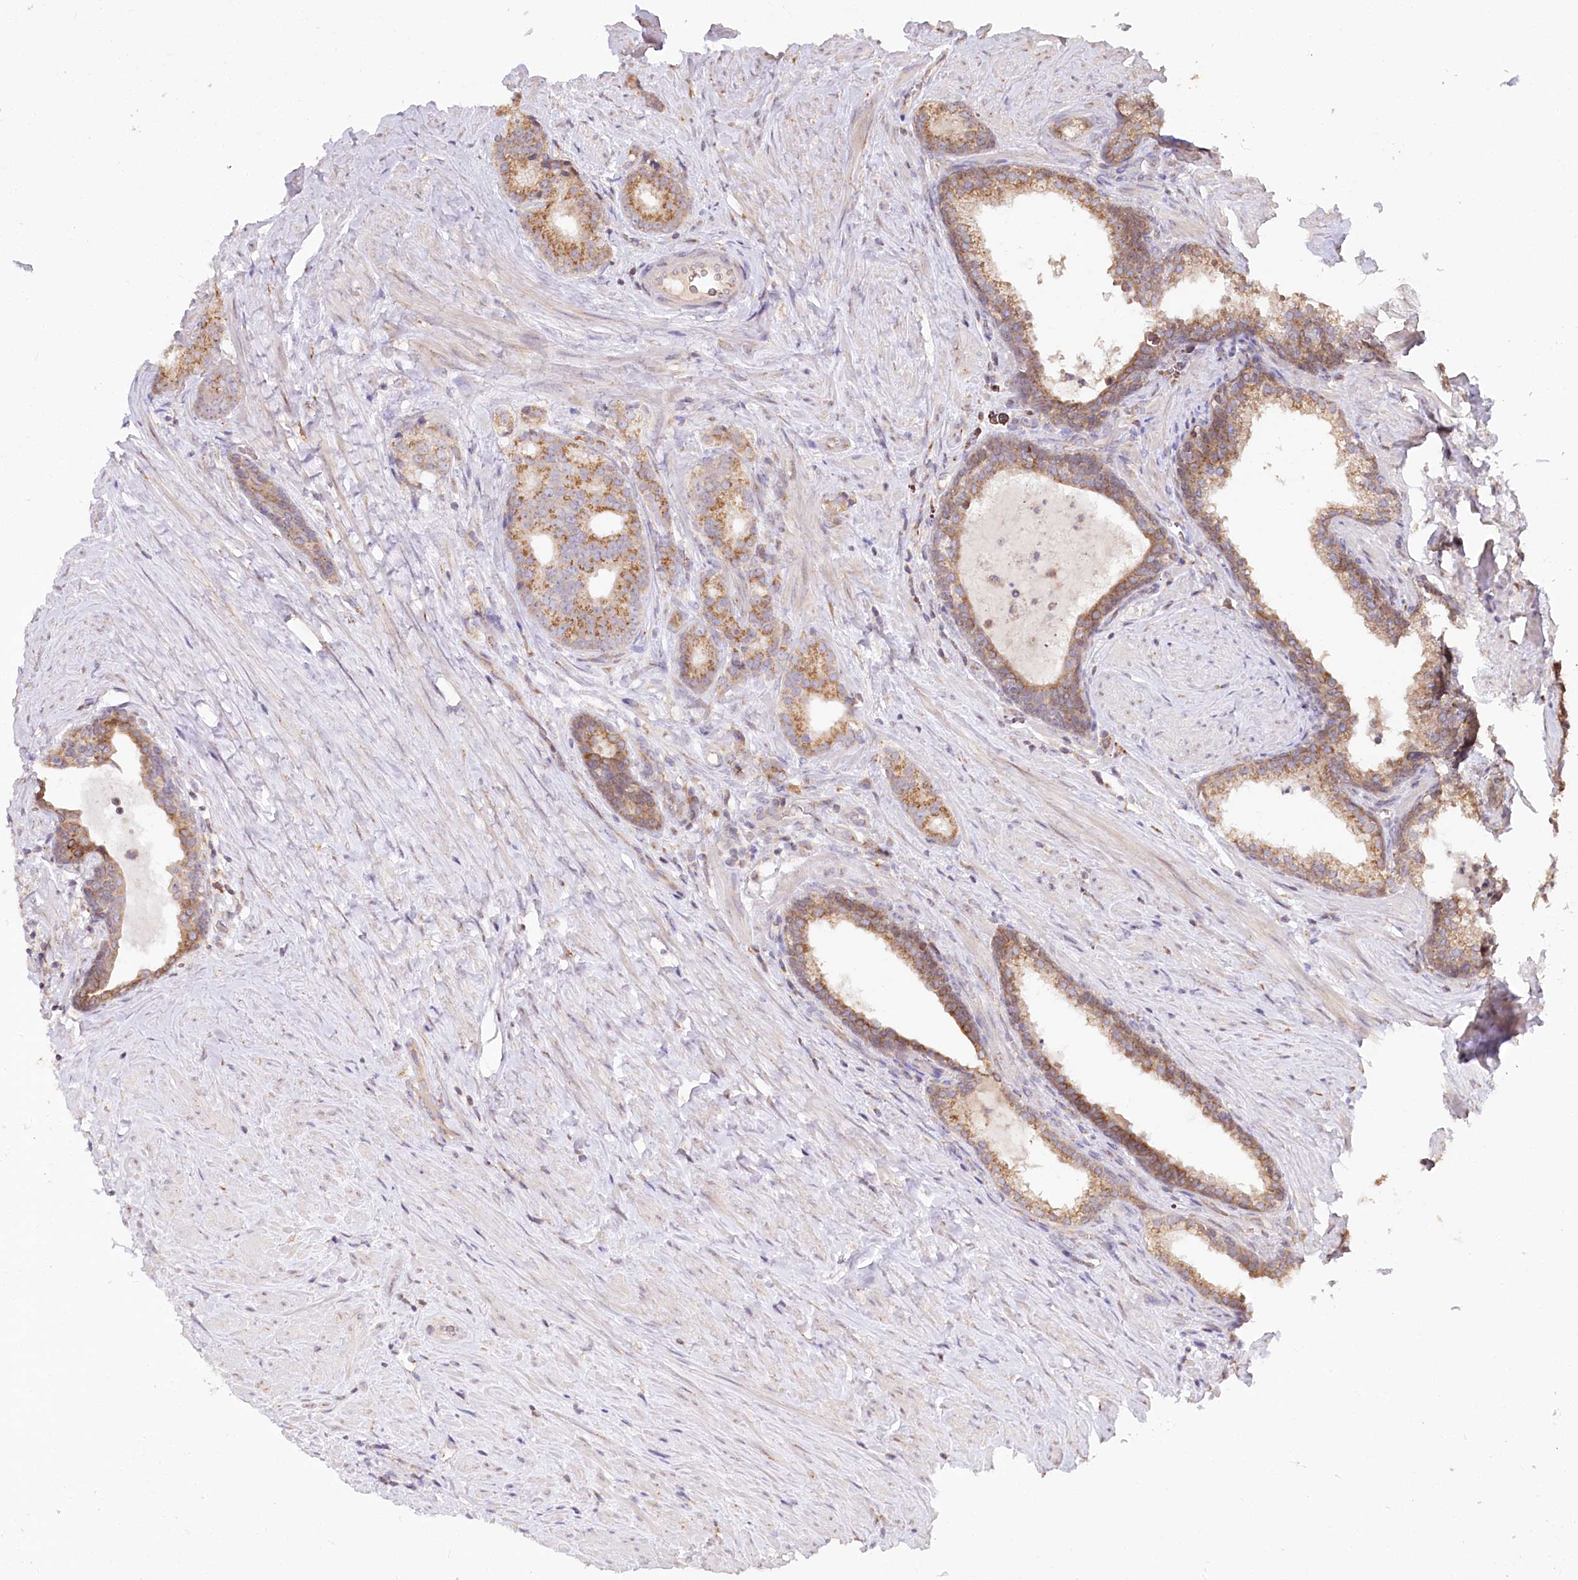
{"staining": {"intensity": "moderate", "quantity": ">75%", "location": "cytoplasmic/membranous"}, "tissue": "prostate cancer", "cell_type": "Tumor cells", "image_type": "cancer", "snomed": [{"axis": "morphology", "description": "Adenocarcinoma, Low grade"}, {"axis": "topography", "description": "Prostate"}], "caption": "Immunohistochemistry (IHC) histopathology image of prostate cancer (low-grade adenocarcinoma) stained for a protein (brown), which reveals medium levels of moderate cytoplasmic/membranous positivity in approximately >75% of tumor cells.", "gene": "STT3B", "patient": {"sex": "male", "age": 71}}